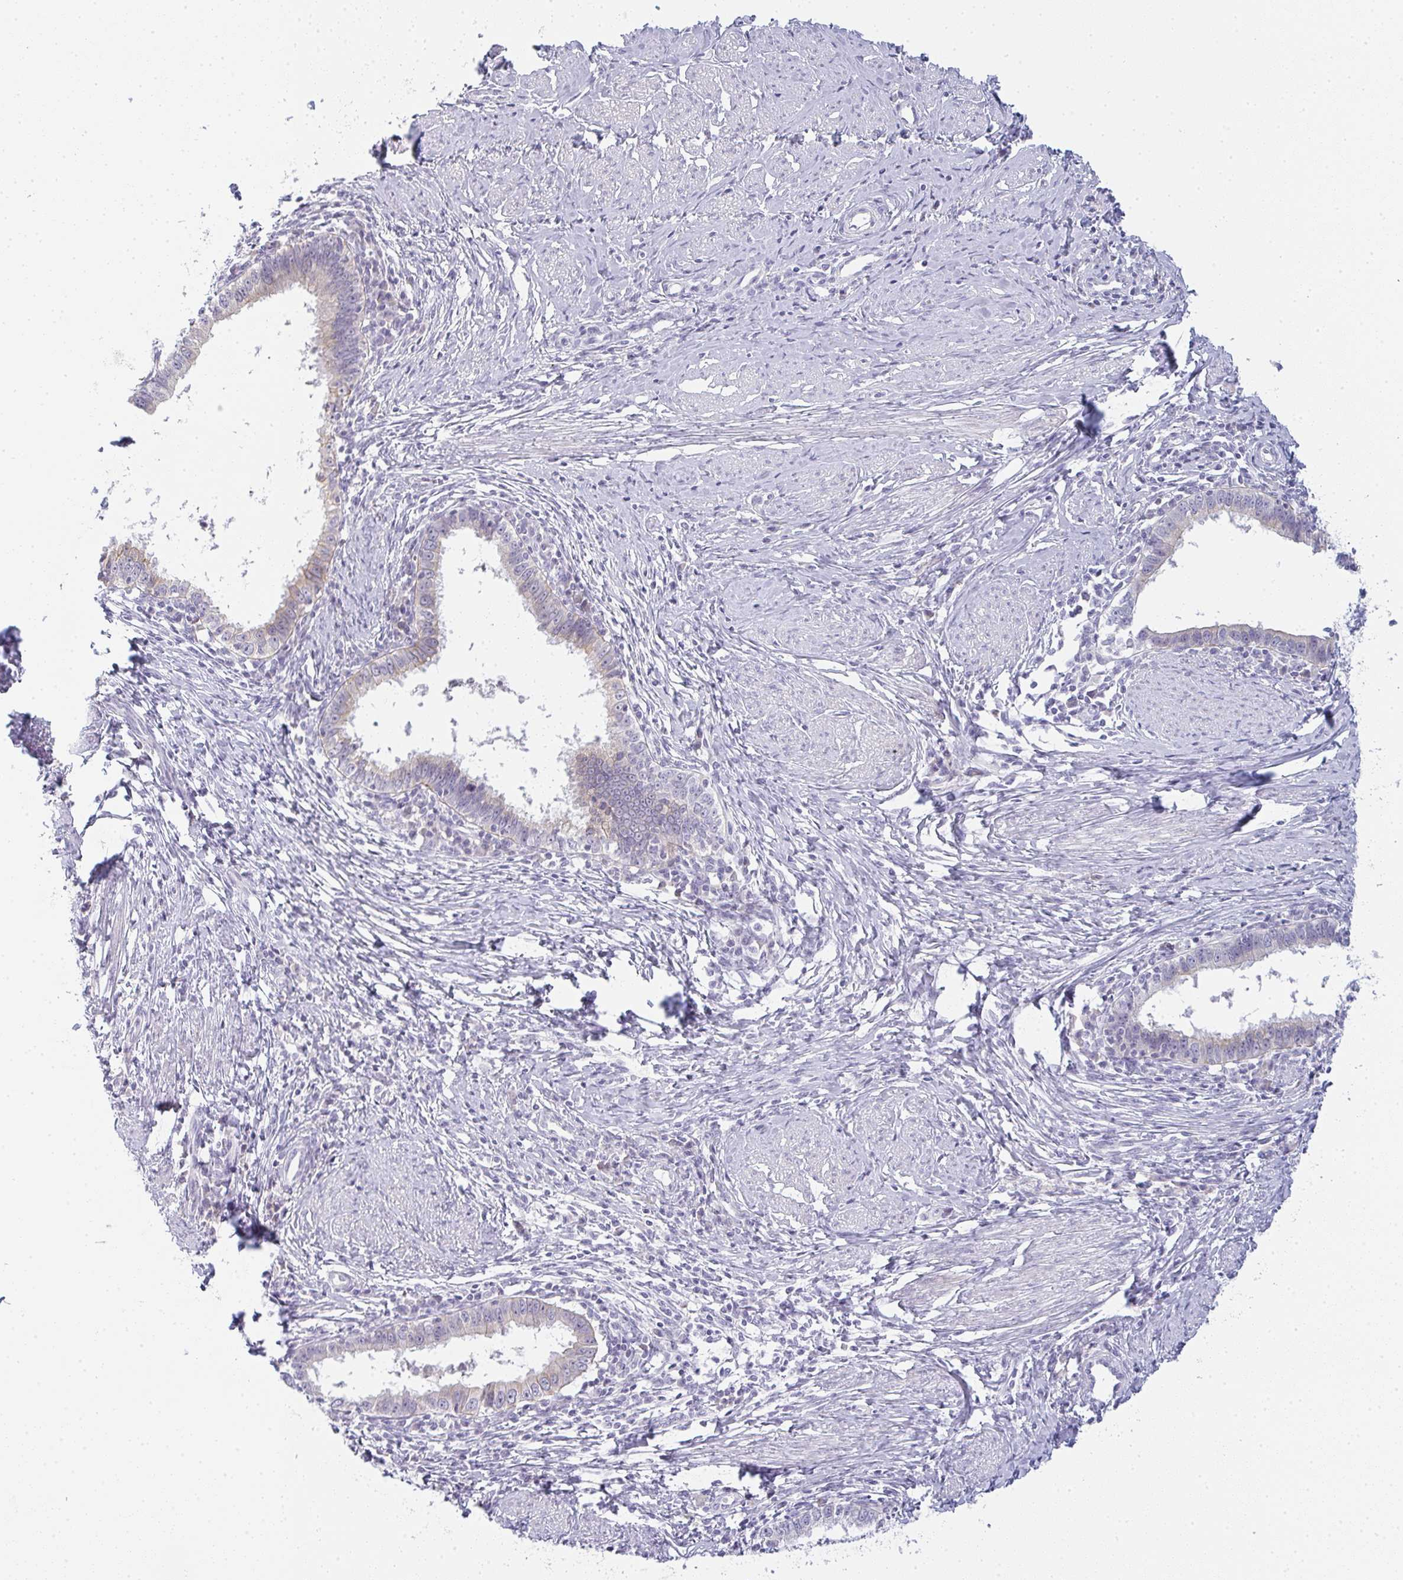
{"staining": {"intensity": "weak", "quantity": "<25%", "location": "cytoplasmic/membranous"}, "tissue": "cervical cancer", "cell_type": "Tumor cells", "image_type": "cancer", "snomed": [{"axis": "morphology", "description": "Adenocarcinoma, NOS"}, {"axis": "topography", "description": "Cervix"}], "caption": "Tumor cells show no significant protein staining in cervical cancer (adenocarcinoma).", "gene": "SIRPB2", "patient": {"sex": "female", "age": 36}}